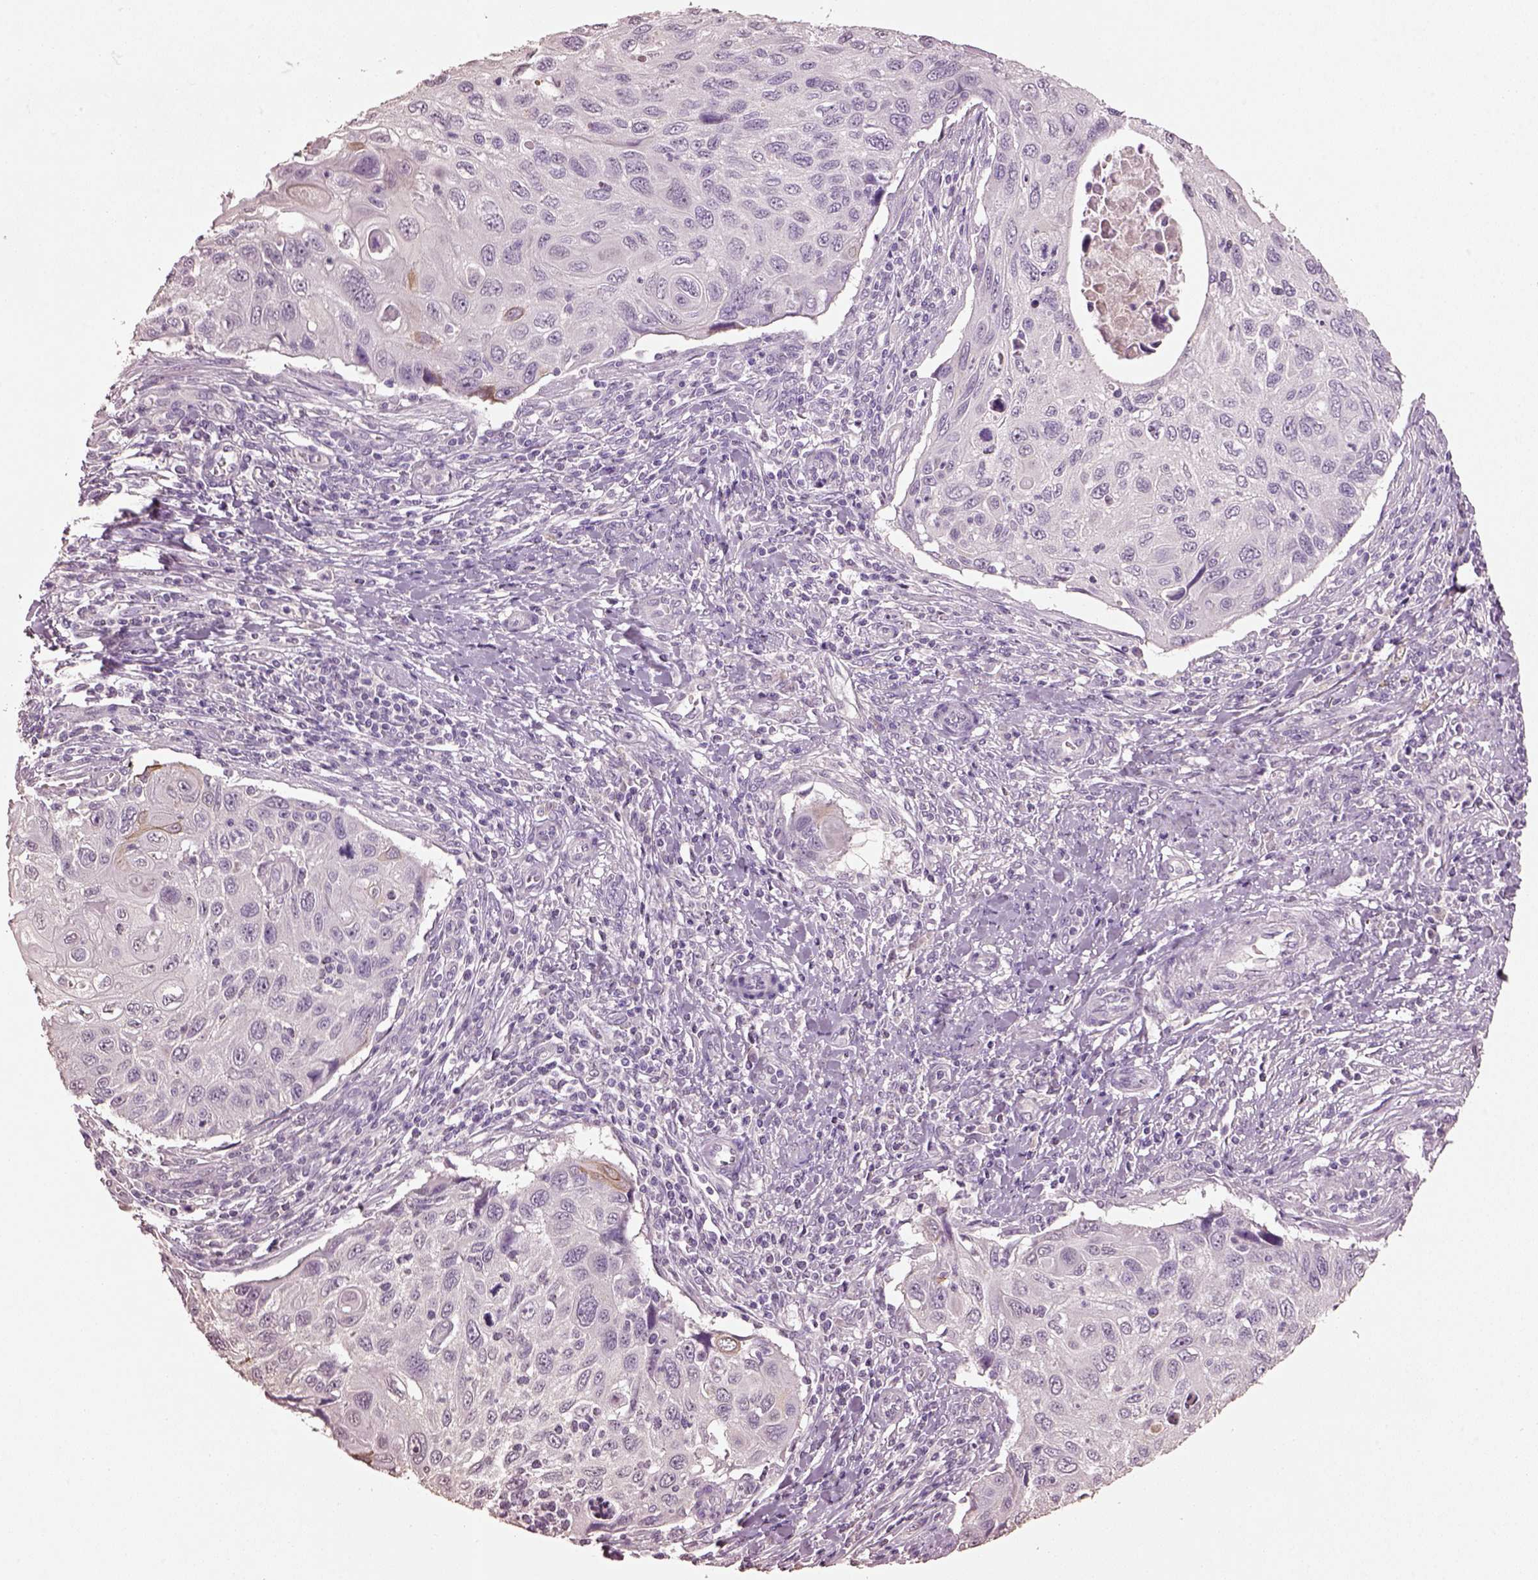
{"staining": {"intensity": "negative", "quantity": "none", "location": "none"}, "tissue": "cervical cancer", "cell_type": "Tumor cells", "image_type": "cancer", "snomed": [{"axis": "morphology", "description": "Squamous cell carcinoma, NOS"}, {"axis": "topography", "description": "Cervix"}], "caption": "Histopathology image shows no significant protein positivity in tumor cells of squamous cell carcinoma (cervical).", "gene": "KCNIP3", "patient": {"sex": "female", "age": 70}}